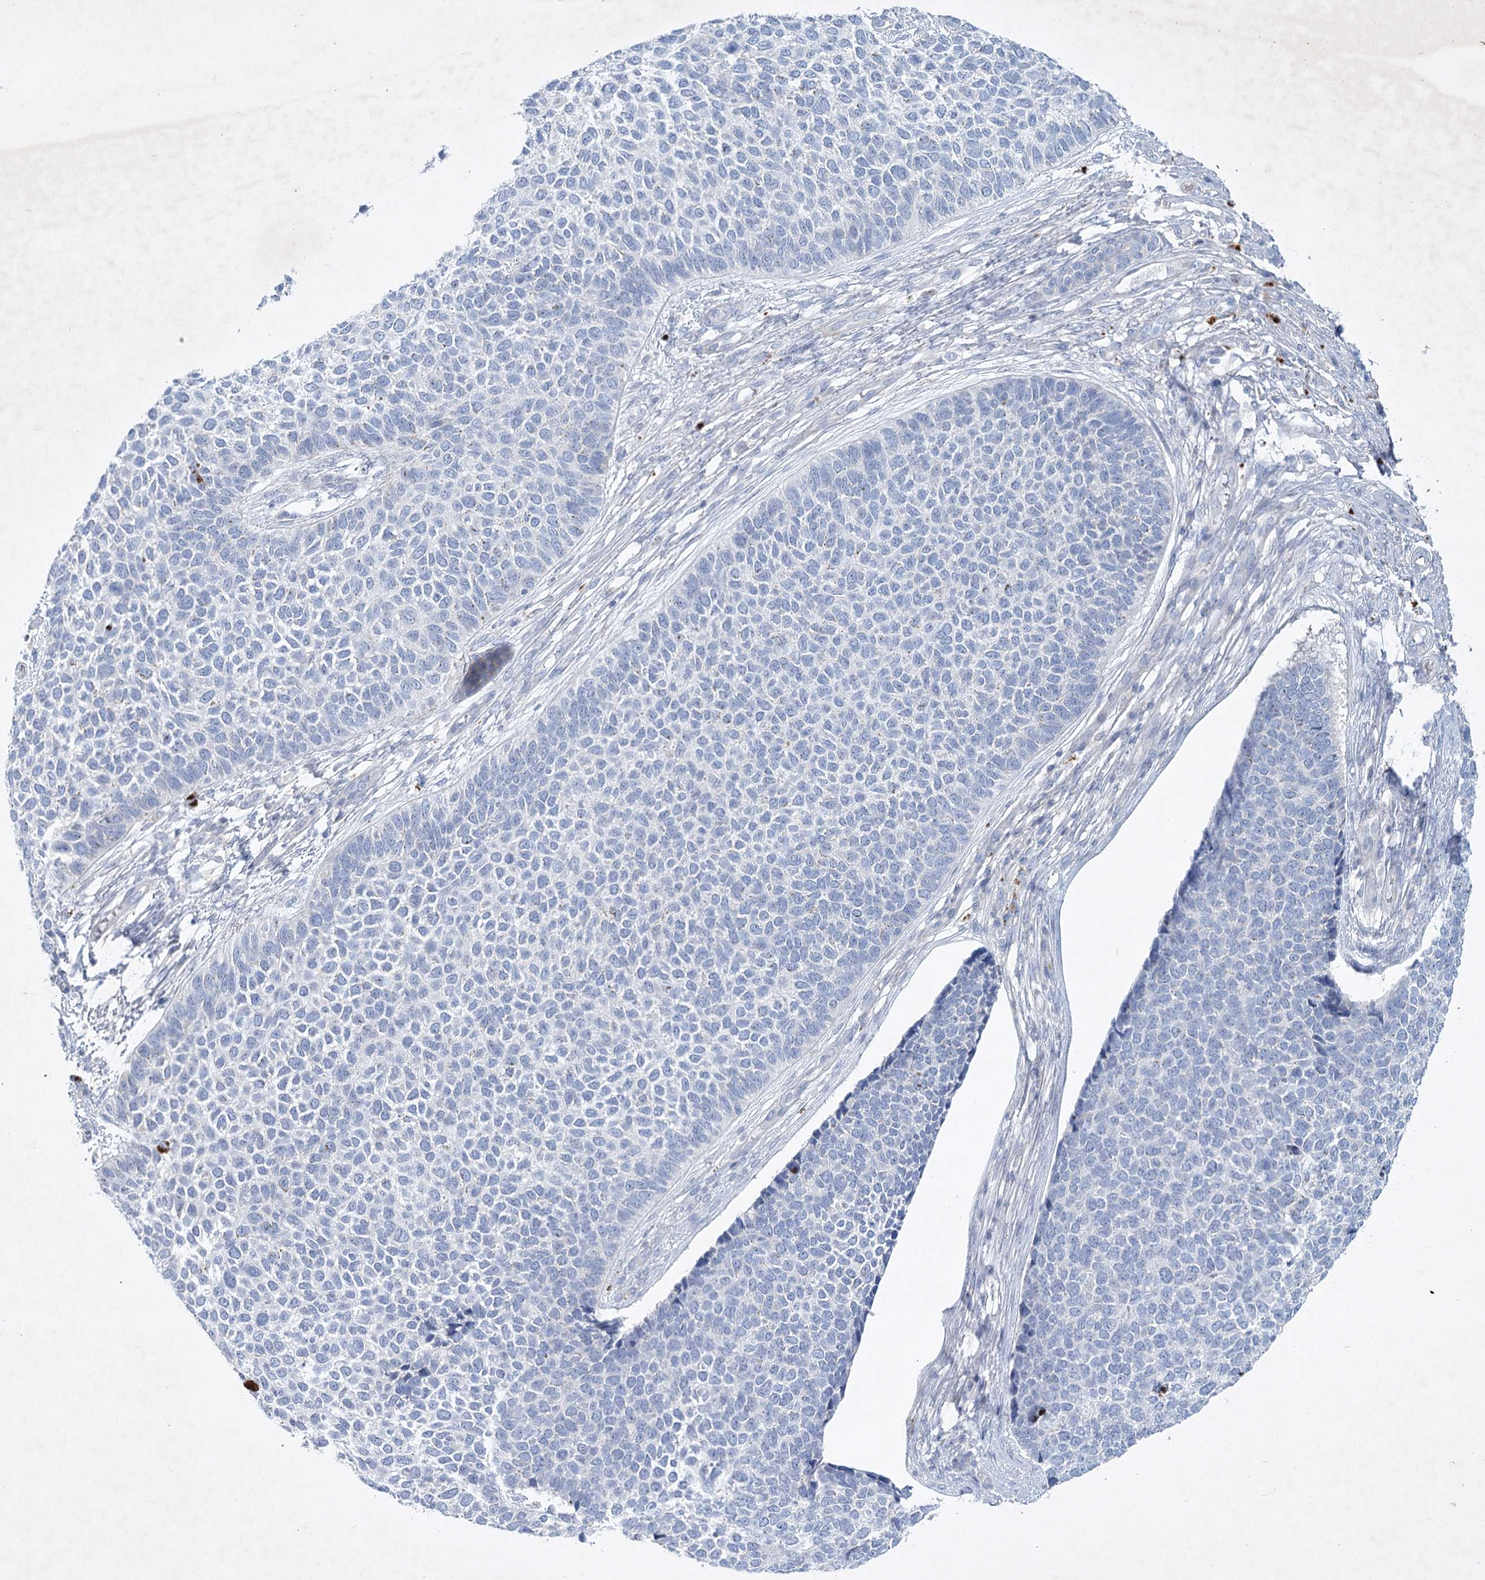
{"staining": {"intensity": "negative", "quantity": "none", "location": "none"}, "tissue": "skin cancer", "cell_type": "Tumor cells", "image_type": "cancer", "snomed": [{"axis": "morphology", "description": "Basal cell carcinoma"}, {"axis": "topography", "description": "Skin"}], "caption": "Protein analysis of skin cancer (basal cell carcinoma) demonstrates no significant staining in tumor cells. The staining is performed using DAB (3,3'-diaminobenzidine) brown chromogen with nuclei counter-stained in using hematoxylin.", "gene": "MAP3K13", "patient": {"sex": "female", "age": 84}}